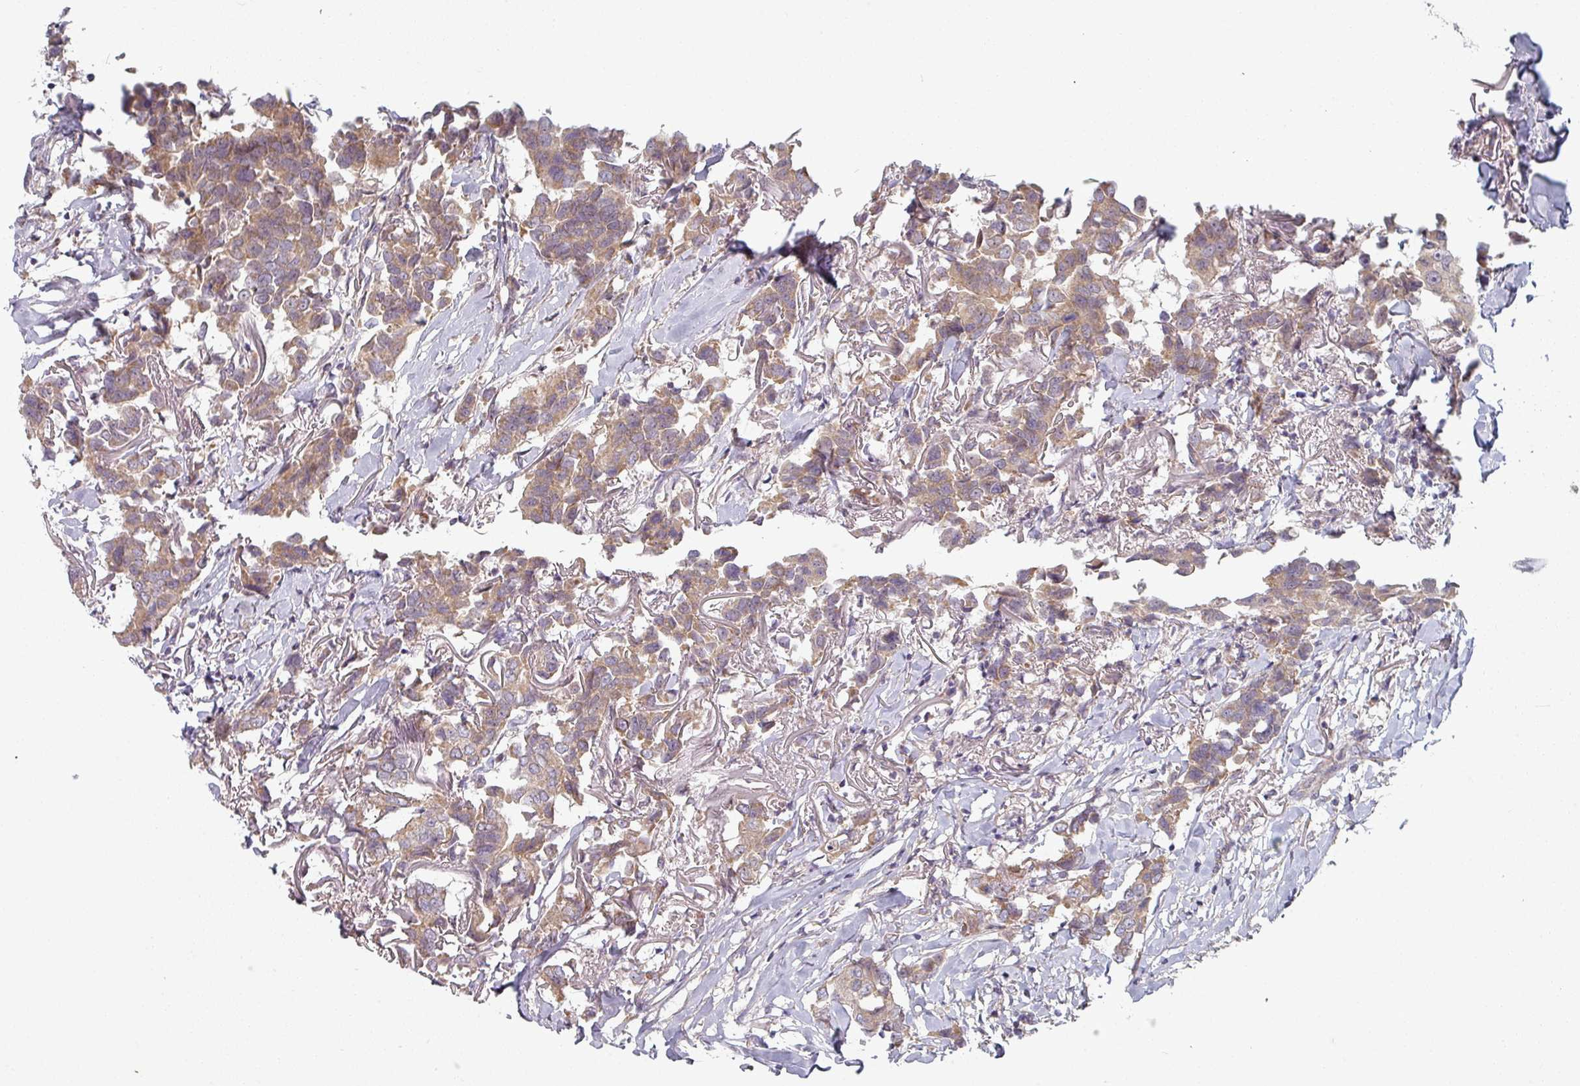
{"staining": {"intensity": "weak", "quantity": ">75%", "location": "cytoplasmic/membranous"}, "tissue": "breast cancer", "cell_type": "Tumor cells", "image_type": "cancer", "snomed": [{"axis": "morphology", "description": "Duct carcinoma"}, {"axis": "topography", "description": "Breast"}], "caption": "IHC micrograph of human breast cancer (invasive ductal carcinoma) stained for a protein (brown), which displays low levels of weak cytoplasmic/membranous staining in about >75% of tumor cells.", "gene": "PLEKHJ1", "patient": {"sex": "female", "age": 80}}